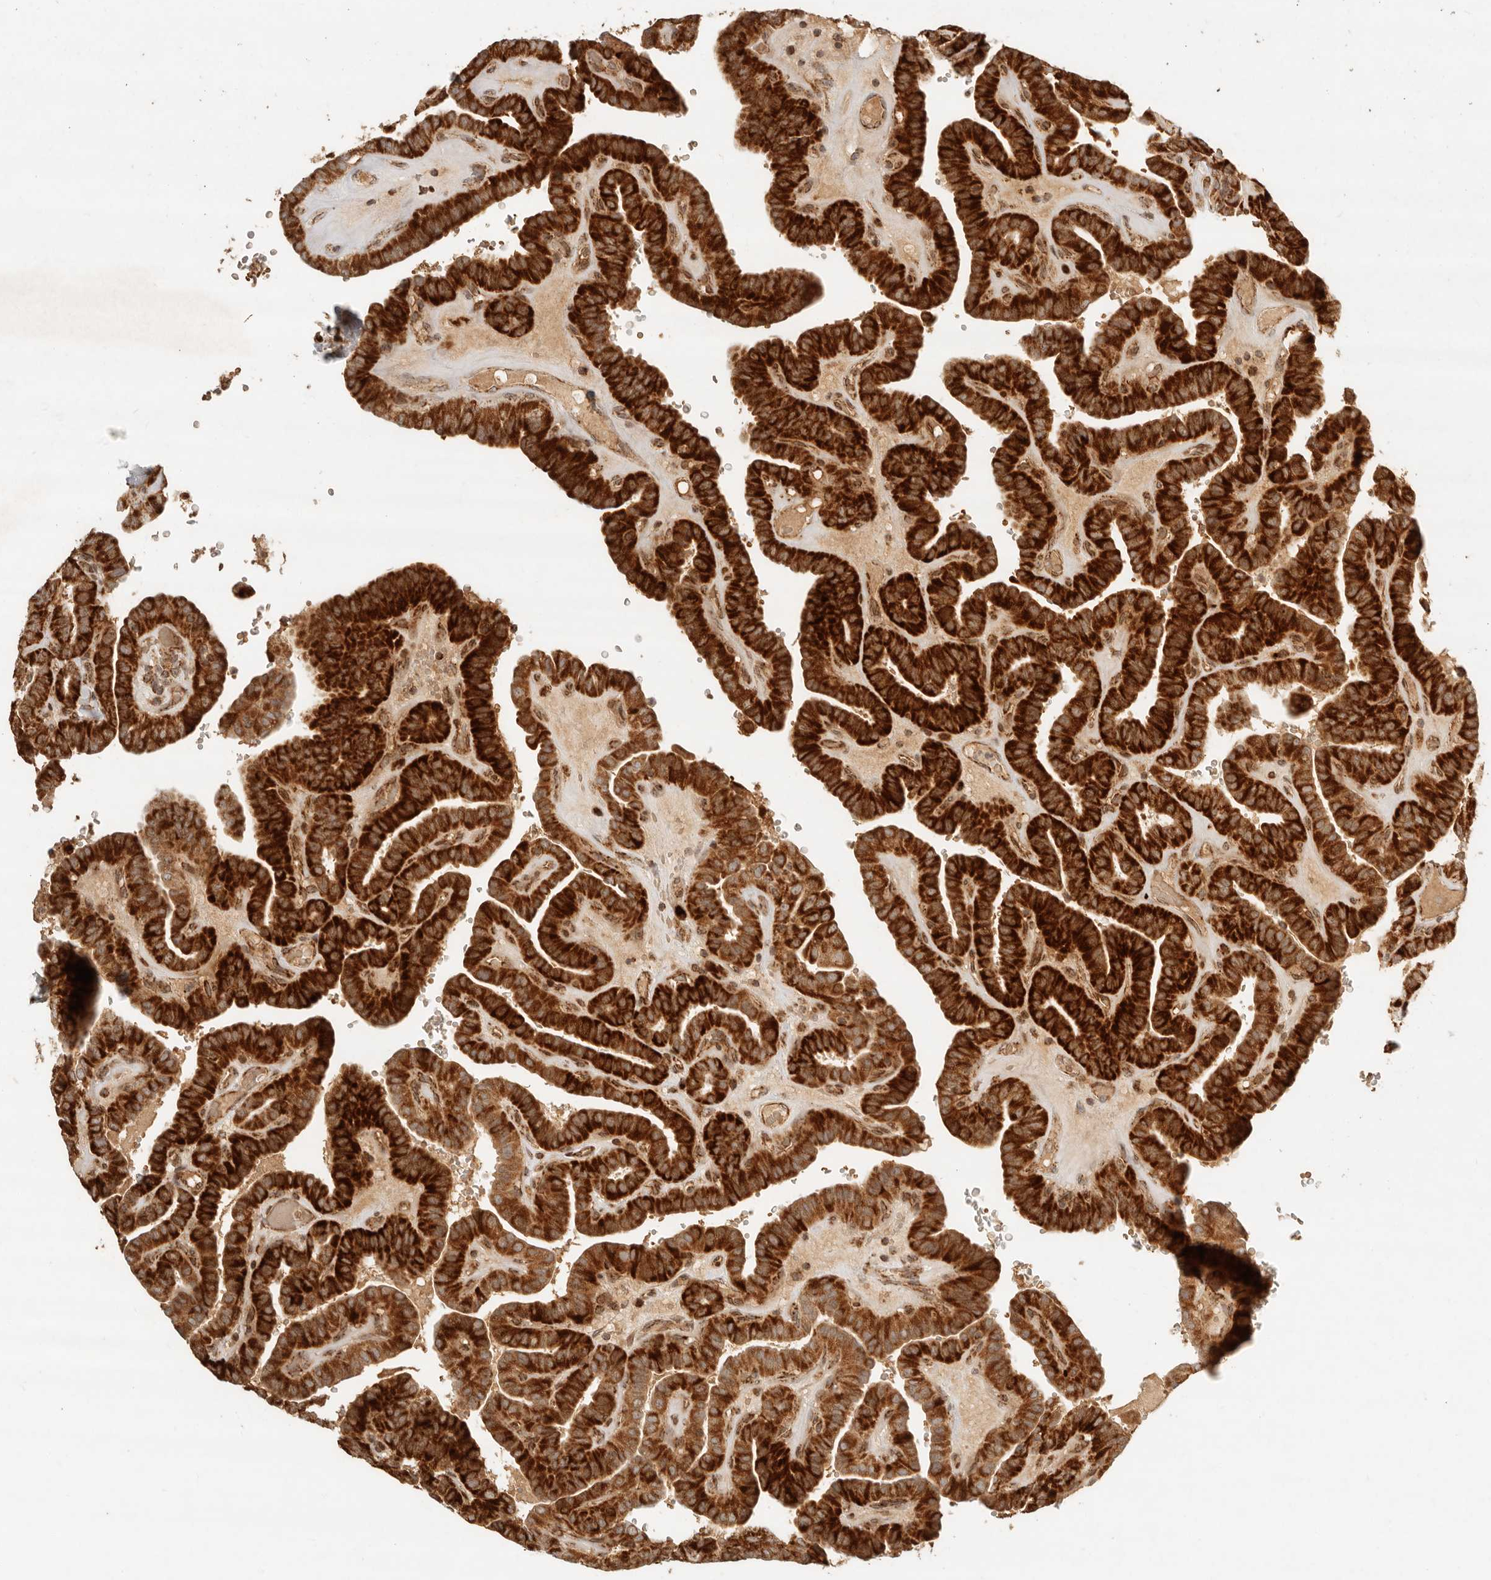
{"staining": {"intensity": "strong", "quantity": ">75%", "location": "cytoplasmic/membranous"}, "tissue": "thyroid cancer", "cell_type": "Tumor cells", "image_type": "cancer", "snomed": [{"axis": "morphology", "description": "Papillary adenocarcinoma, NOS"}, {"axis": "topography", "description": "Thyroid gland"}], "caption": "A high amount of strong cytoplasmic/membranous expression is appreciated in approximately >75% of tumor cells in thyroid cancer (papillary adenocarcinoma) tissue.", "gene": "MRPL55", "patient": {"sex": "male", "age": 77}}